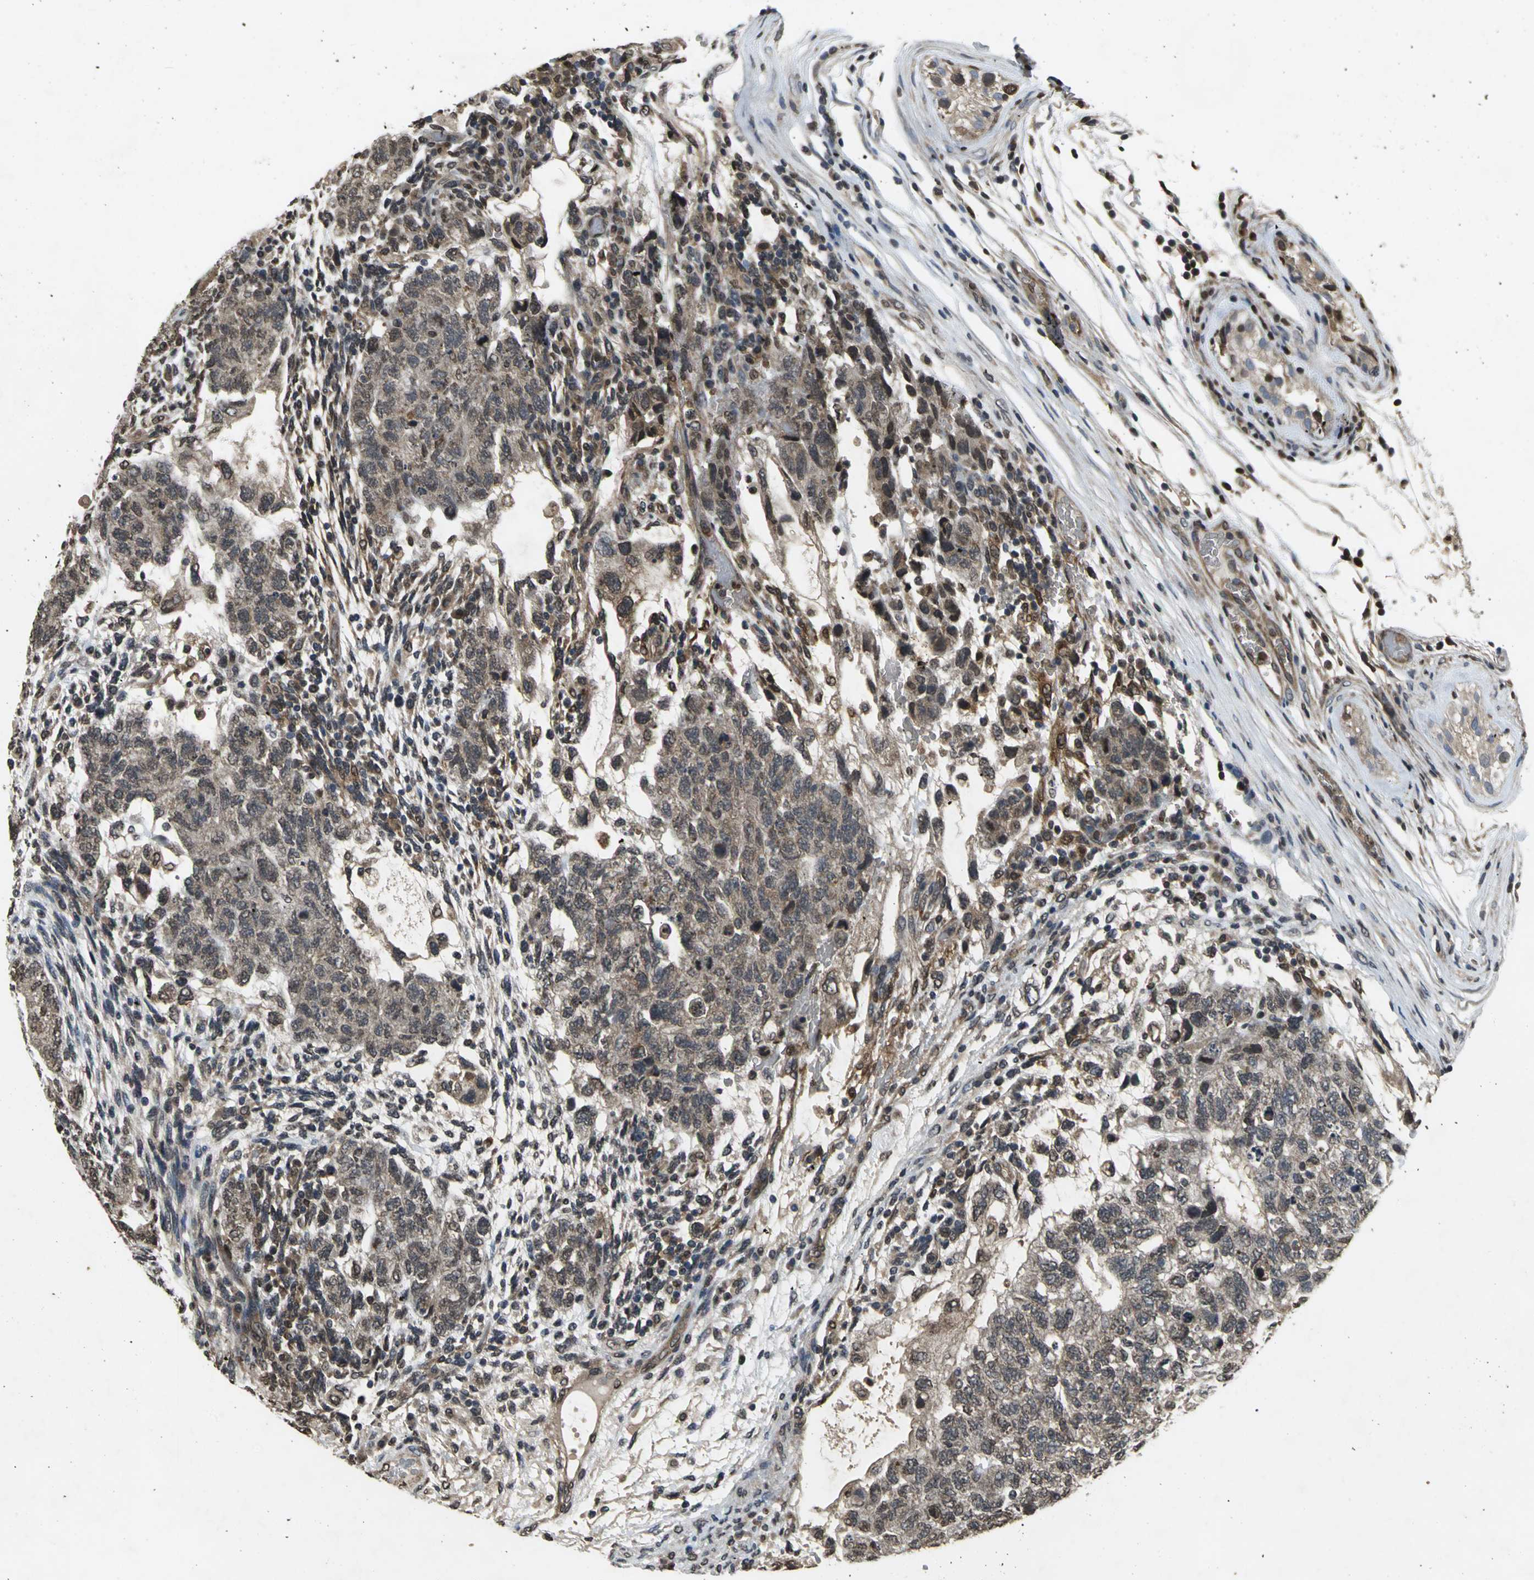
{"staining": {"intensity": "moderate", "quantity": ">75%", "location": "cytoplasmic/membranous,nuclear"}, "tissue": "testis cancer", "cell_type": "Tumor cells", "image_type": "cancer", "snomed": [{"axis": "morphology", "description": "Normal tissue, NOS"}, {"axis": "morphology", "description": "Carcinoma, Embryonal, NOS"}, {"axis": "topography", "description": "Testis"}], "caption": "The micrograph reveals immunohistochemical staining of embryonal carcinoma (testis). There is moderate cytoplasmic/membranous and nuclear expression is seen in about >75% of tumor cells.", "gene": "AHR", "patient": {"sex": "male", "age": 36}}